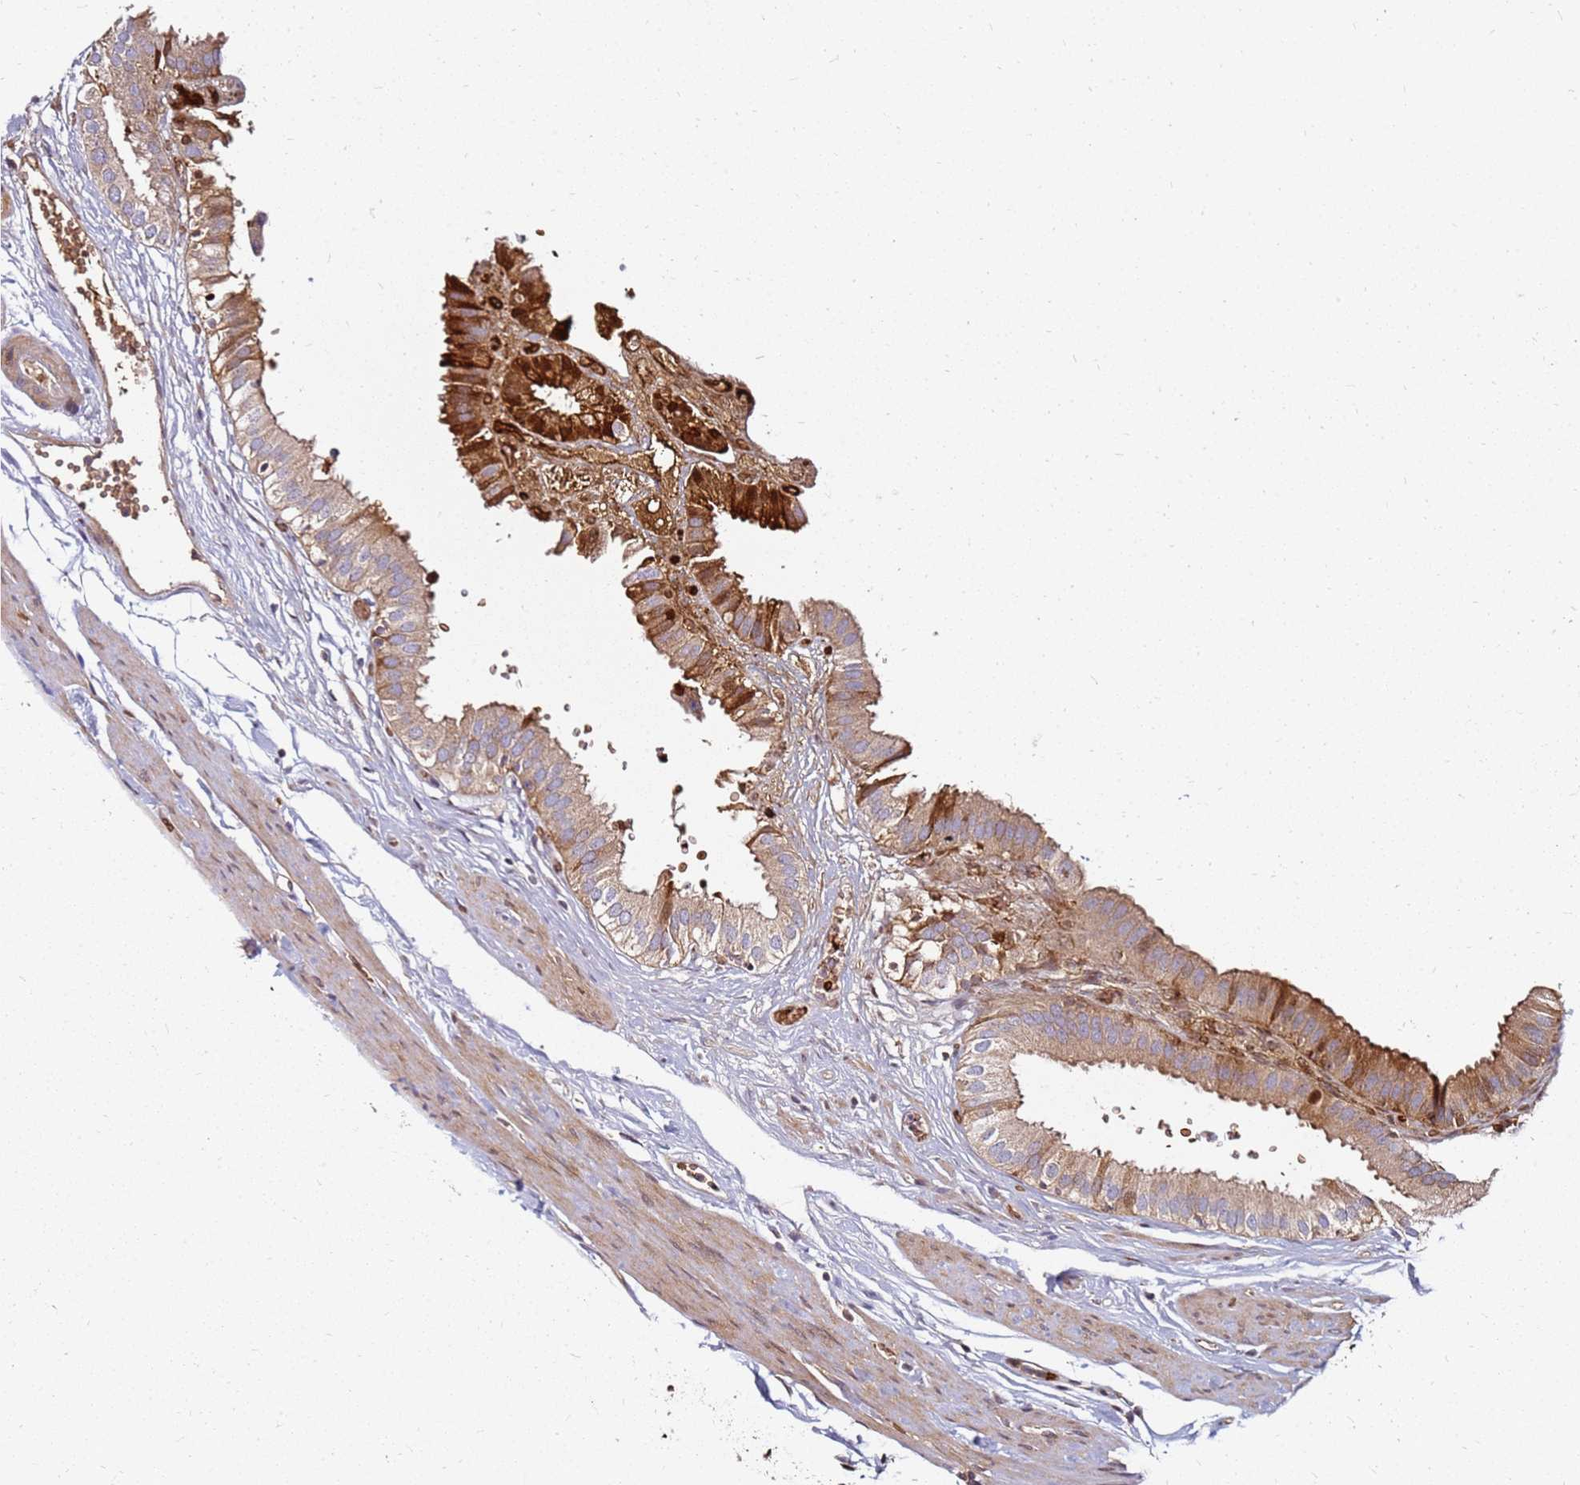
{"staining": {"intensity": "strong", "quantity": "25%-75%", "location": "cytoplasmic/membranous"}, "tissue": "gallbladder", "cell_type": "Glandular cells", "image_type": "normal", "snomed": [{"axis": "morphology", "description": "Normal tissue, NOS"}, {"axis": "topography", "description": "Gallbladder"}], "caption": "The micrograph reveals immunohistochemical staining of benign gallbladder. There is strong cytoplasmic/membranous staining is seen in approximately 25%-75% of glandular cells.", "gene": "RNF11", "patient": {"sex": "female", "age": 61}}